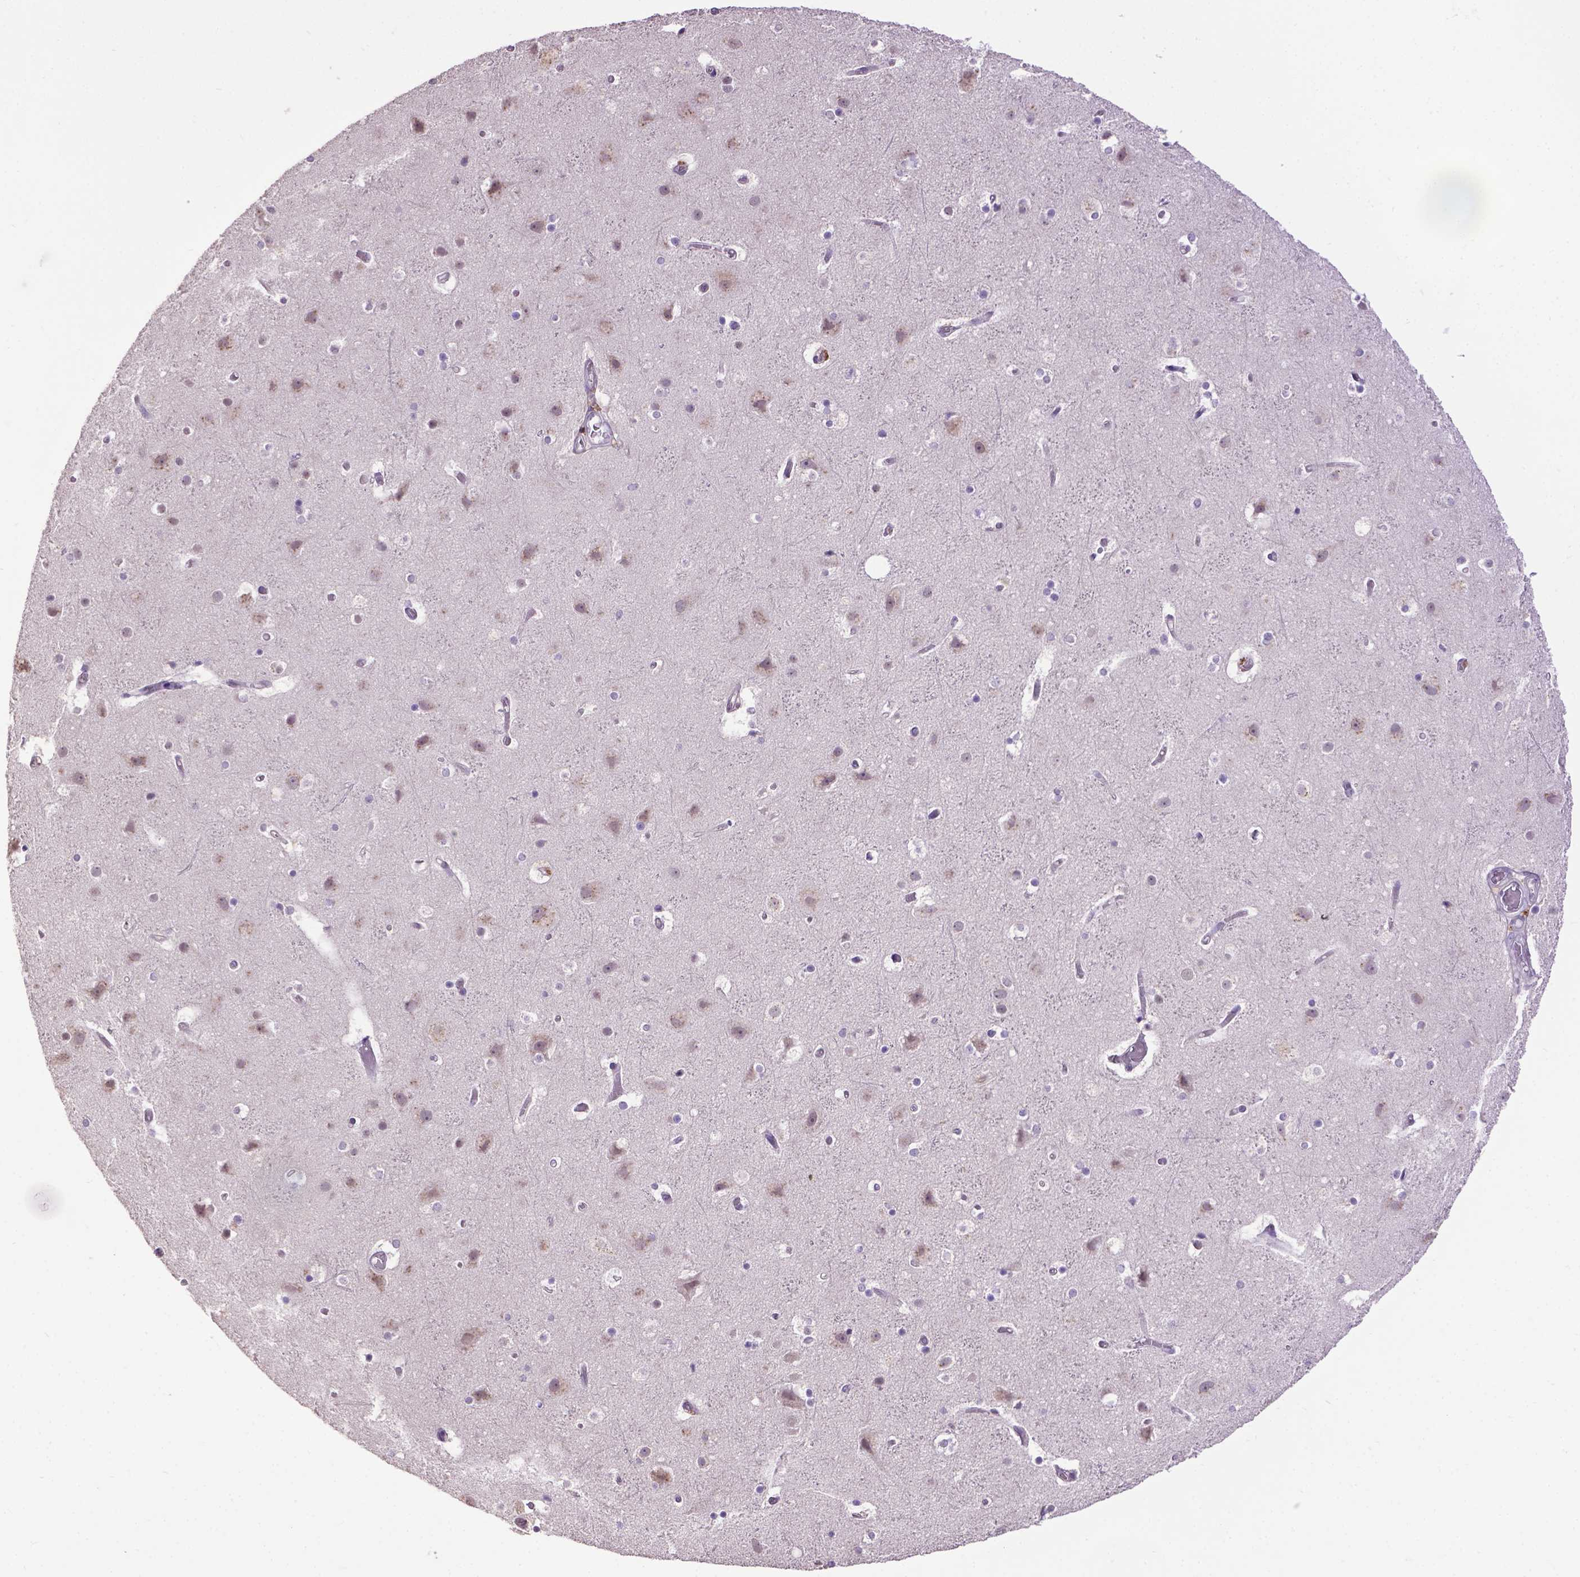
{"staining": {"intensity": "weak", "quantity": "<25%", "location": "nuclear"}, "tissue": "cerebral cortex", "cell_type": "Endothelial cells", "image_type": "normal", "snomed": [{"axis": "morphology", "description": "Normal tissue, NOS"}, {"axis": "topography", "description": "Cerebral cortex"}], "caption": "Cerebral cortex was stained to show a protein in brown. There is no significant staining in endothelial cells. Brightfield microscopy of immunohistochemistry (IHC) stained with DAB (brown) and hematoxylin (blue), captured at high magnification.", "gene": "CPM", "patient": {"sex": "female", "age": 52}}